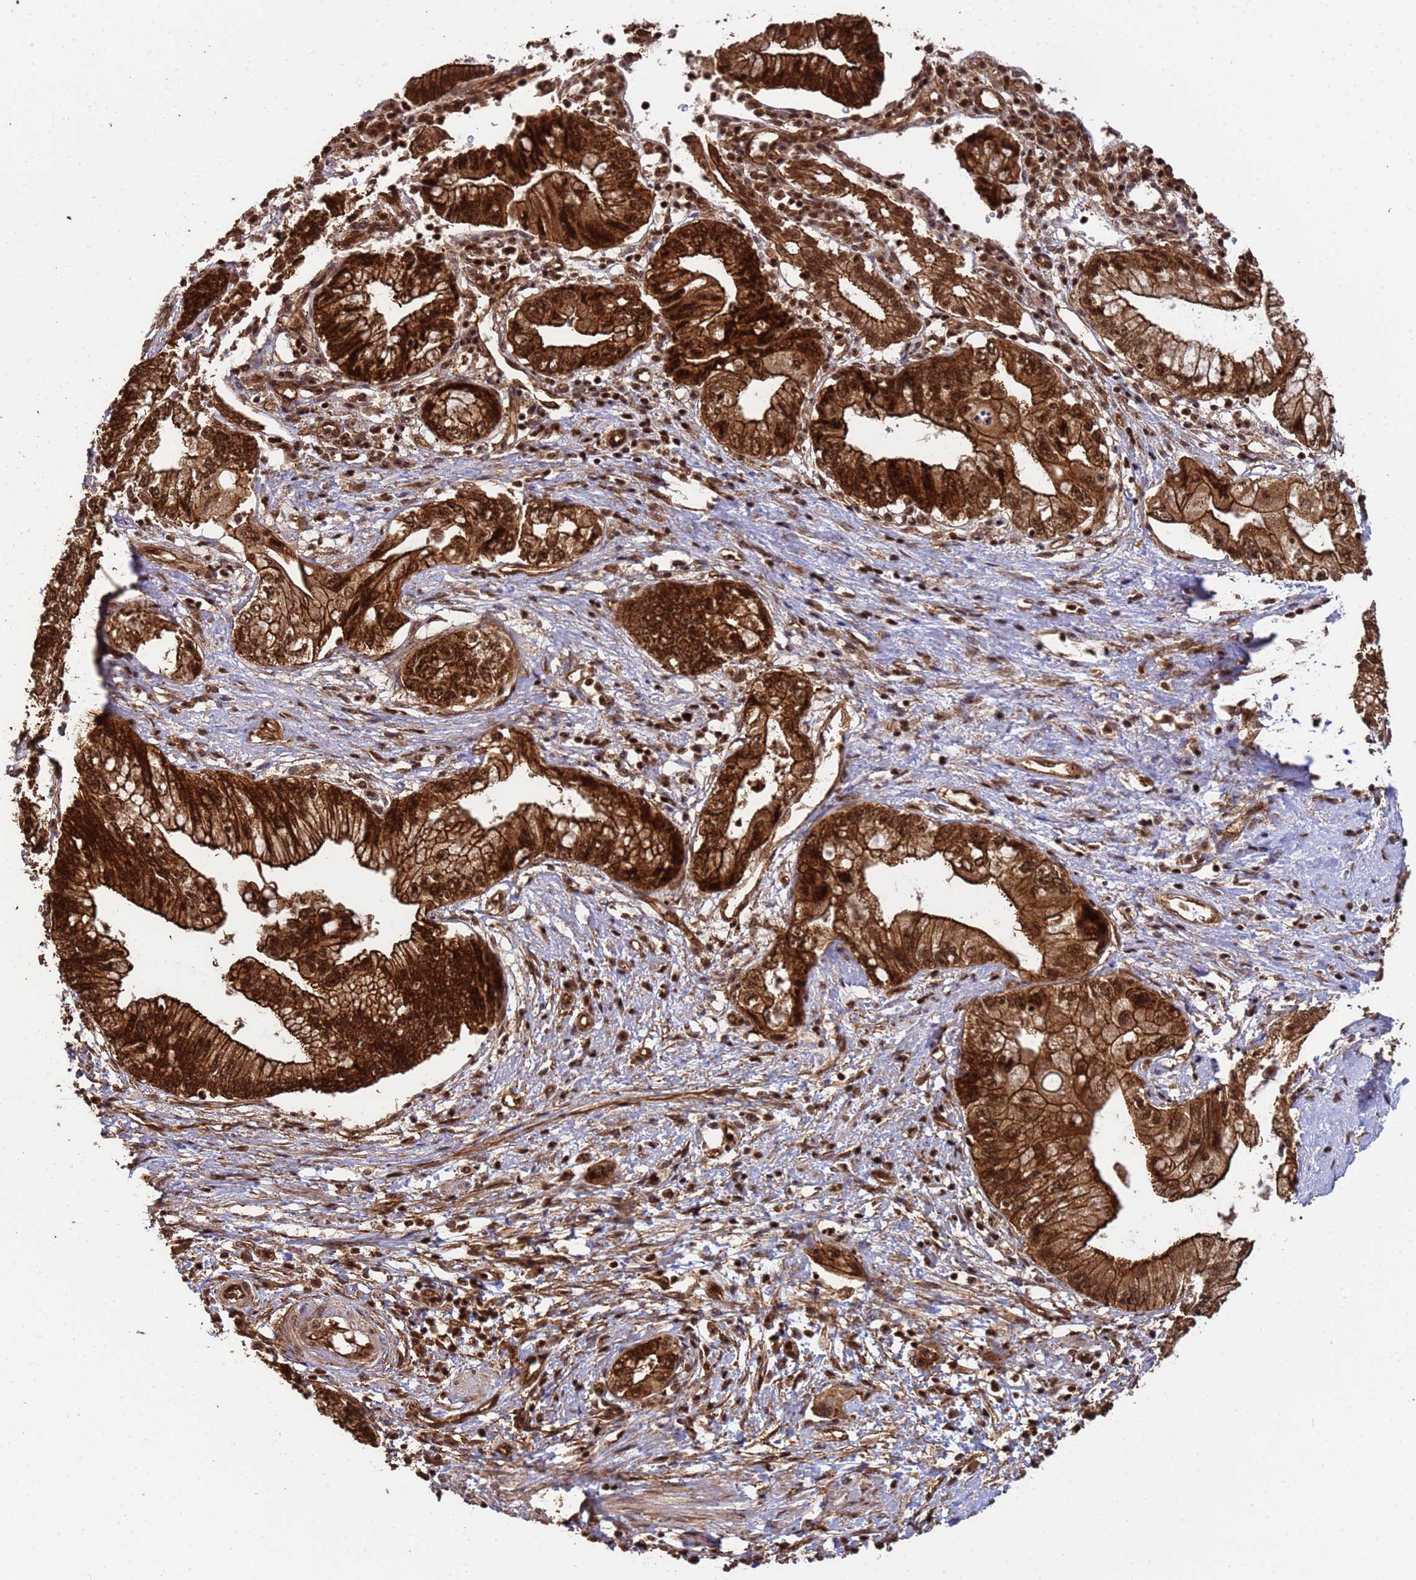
{"staining": {"intensity": "strong", "quantity": ">75%", "location": "cytoplasmic/membranous,nuclear"}, "tissue": "pancreatic cancer", "cell_type": "Tumor cells", "image_type": "cancer", "snomed": [{"axis": "morphology", "description": "Adenocarcinoma, NOS"}, {"axis": "topography", "description": "Pancreas"}], "caption": "A photomicrograph of human pancreatic cancer stained for a protein shows strong cytoplasmic/membranous and nuclear brown staining in tumor cells.", "gene": "SYF2", "patient": {"sex": "female", "age": 73}}